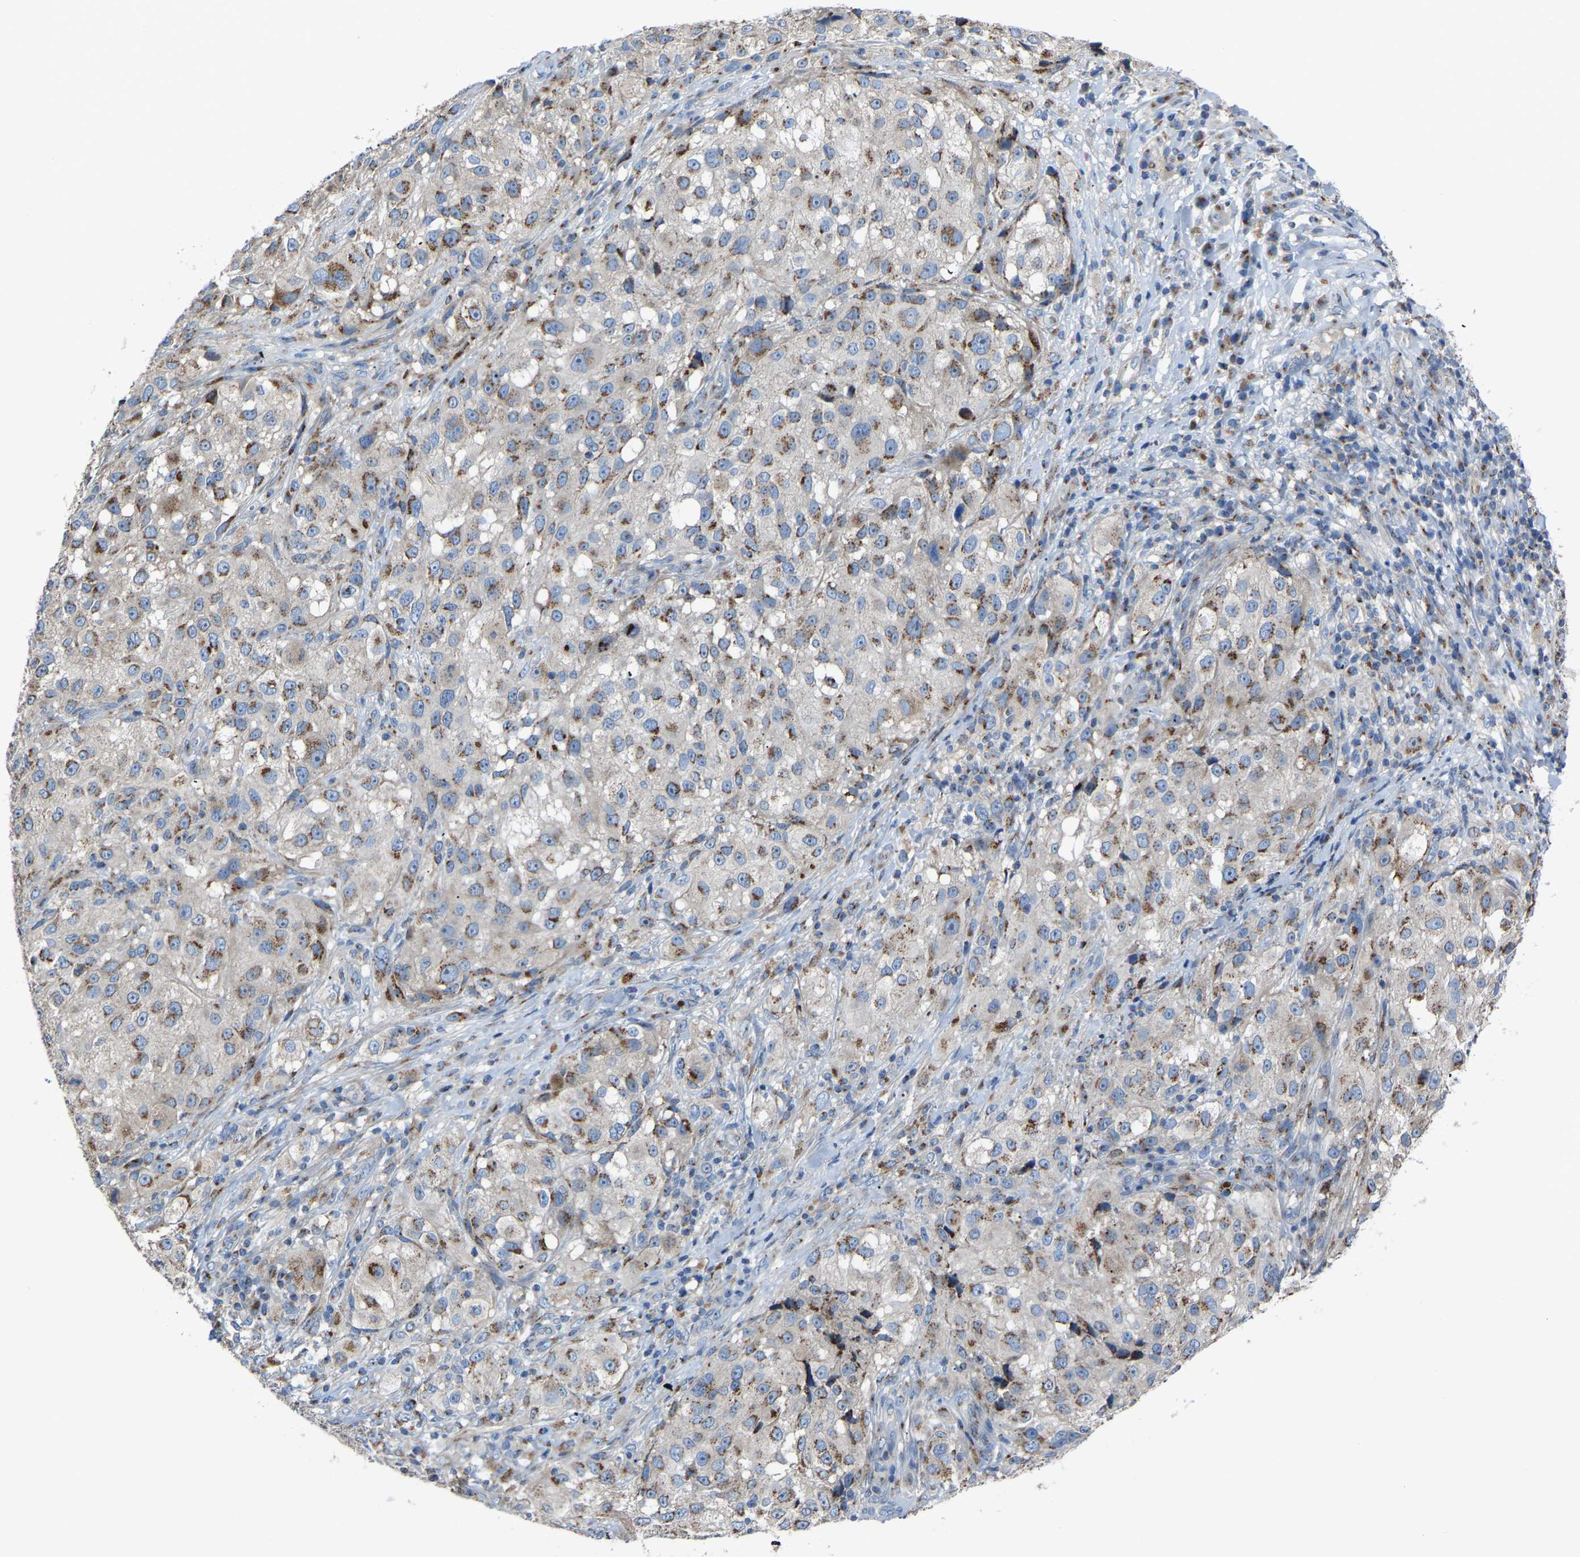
{"staining": {"intensity": "moderate", "quantity": "25%-75%", "location": "cytoplasmic/membranous"}, "tissue": "melanoma", "cell_type": "Tumor cells", "image_type": "cancer", "snomed": [{"axis": "morphology", "description": "Necrosis, NOS"}, {"axis": "morphology", "description": "Malignant melanoma, NOS"}, {"axis": "topography", "description": "Skin"}], "caption": "This photomicrograph displays immunohistochemistry (IHC) staining of melanoma, with medium moderate cytoplasmic/membranous expression in about 25%-75% of tumor cells.", "gene": "CANT1", "patient": {"sex": "female", "age": 87}}